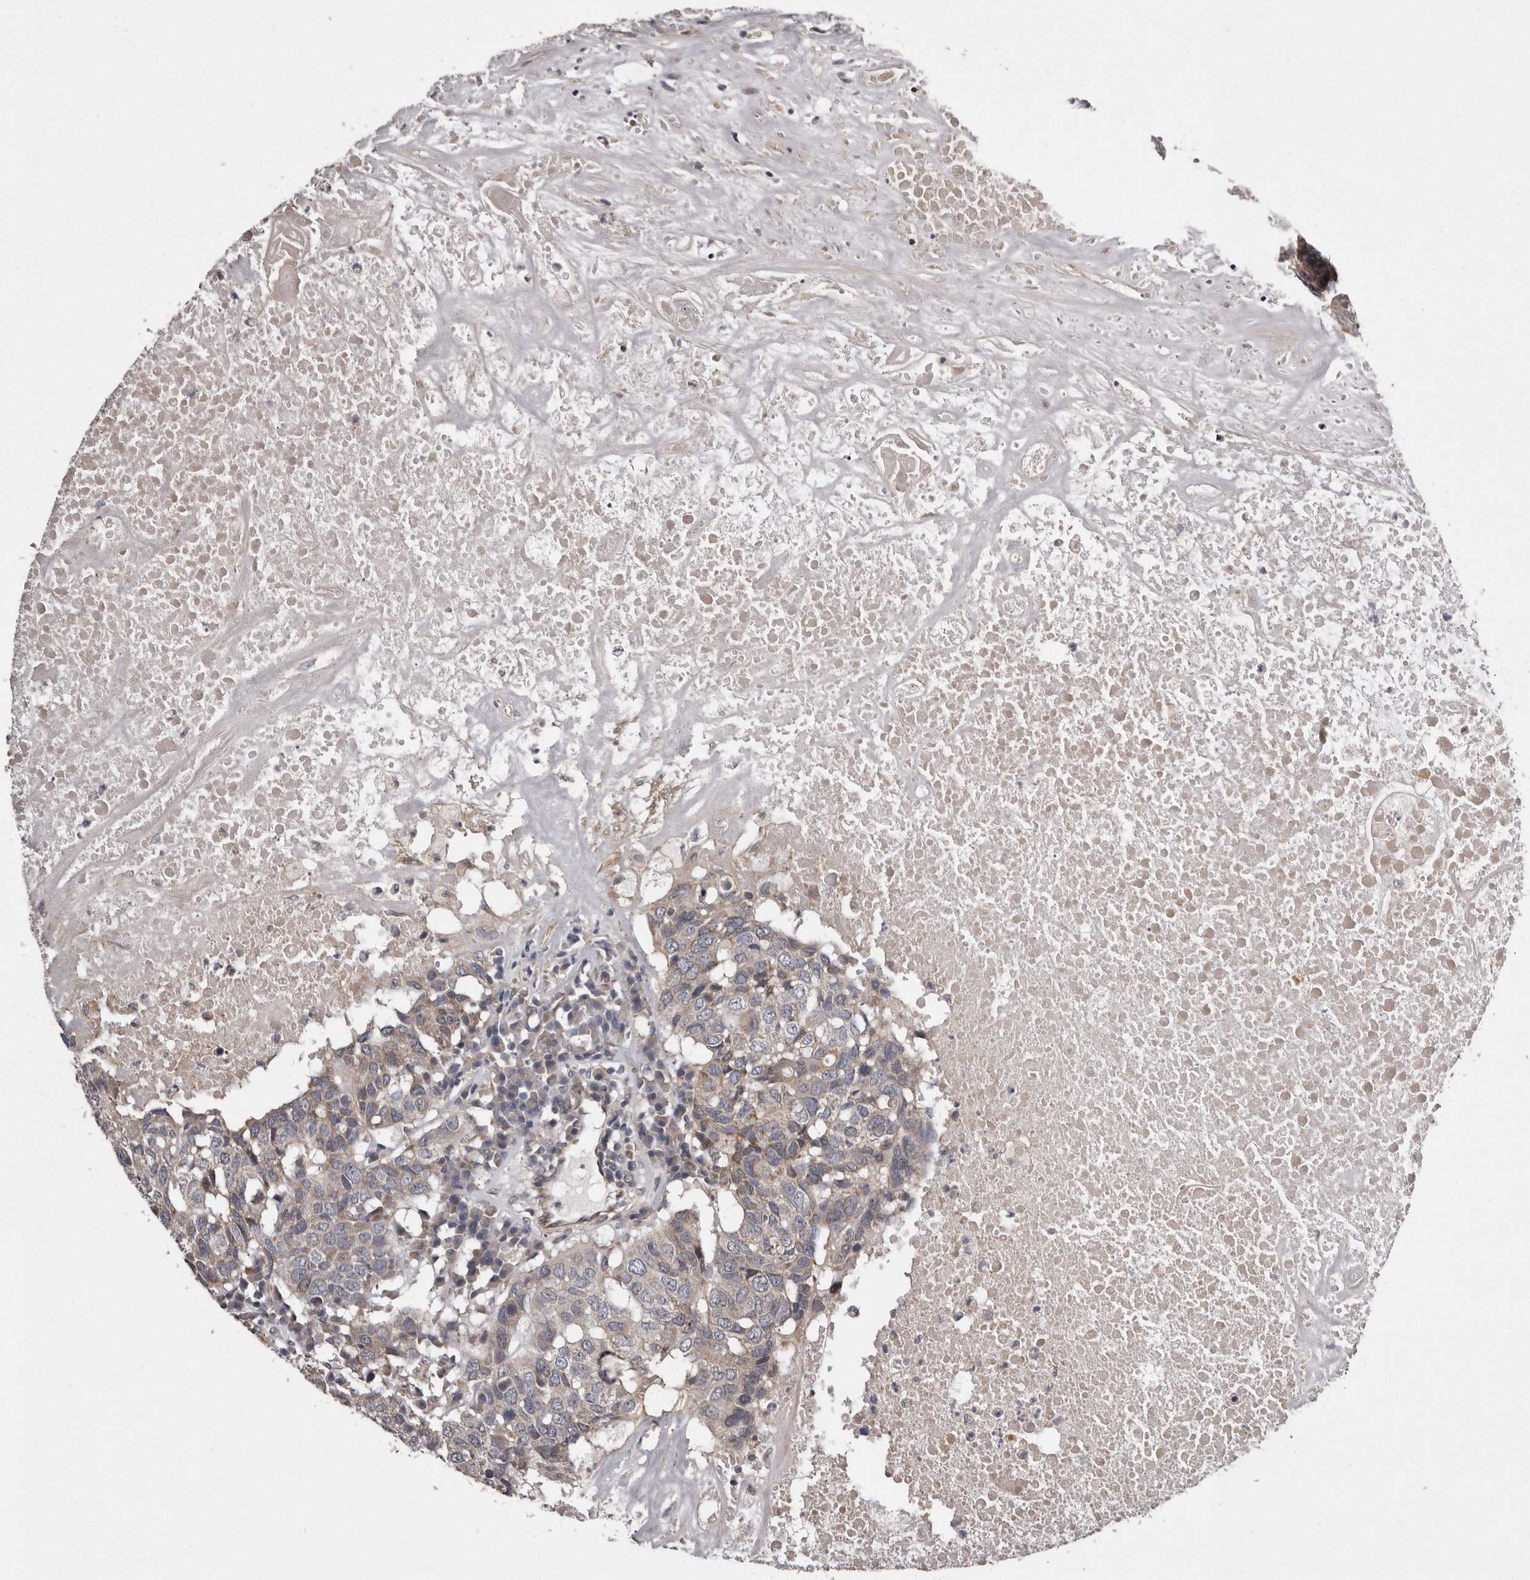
{"staining": {"intensity": "weak", "quantity": ">75%", "location": "cytoplasmic/membranous"}, "tissue": "head and neck cancer", "cell_type": "Tumor cells", "image_type": "cancer", "snomed": [{"axis": "morphology", "description": "Squamous cell carcinoma, NOS"}, {"axis": "topography", "description": "Head-Neck"}], "caption": "About >75% of tumor cells in human head and neck cancer (squamous cell carcinoma) reveal weak cytoplasmic/membranous protein positivity as visualized by brown immunohistochemical staining.", "gene": "ARMCX1", "patient": {"sex": "male", "age": 66}}